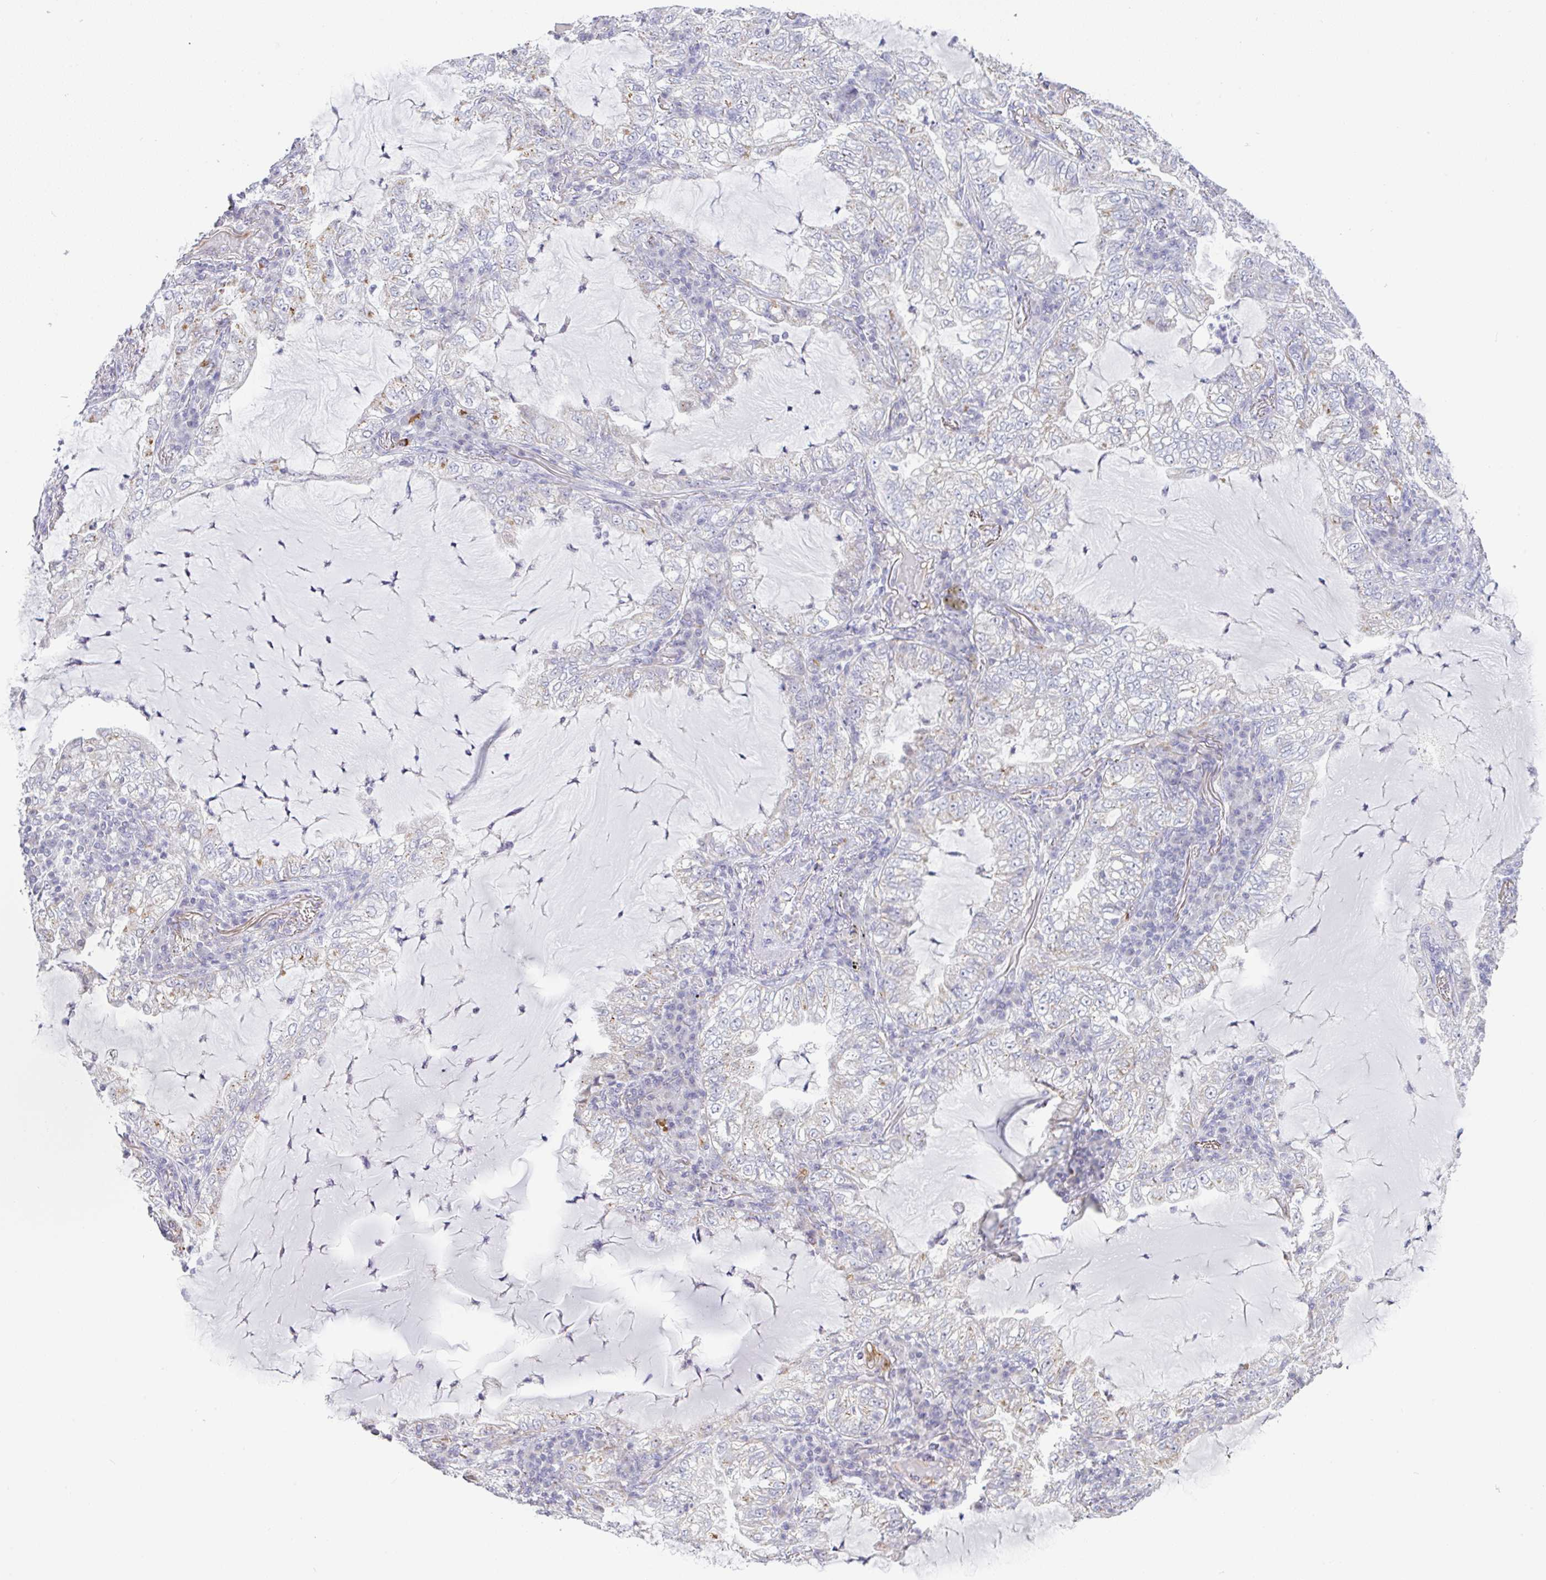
{"staining": {"intensity": "negative", "quantity": "none", "location": "none"}, "tissue": "lung cancer", "cell_type": "Tumor cells", "image_type": "cancer", "snomed": [{"axis": "morphology", "description": "Adenocarcinoma, NOS"}, {"axis": "topography", "description": "Lung"}], "caption": "The image displays no significant staining in tumor cells of lung adenocarcinoma.", "gene": "PLCD4", "patient": {"sex": "female", "age": 73}}